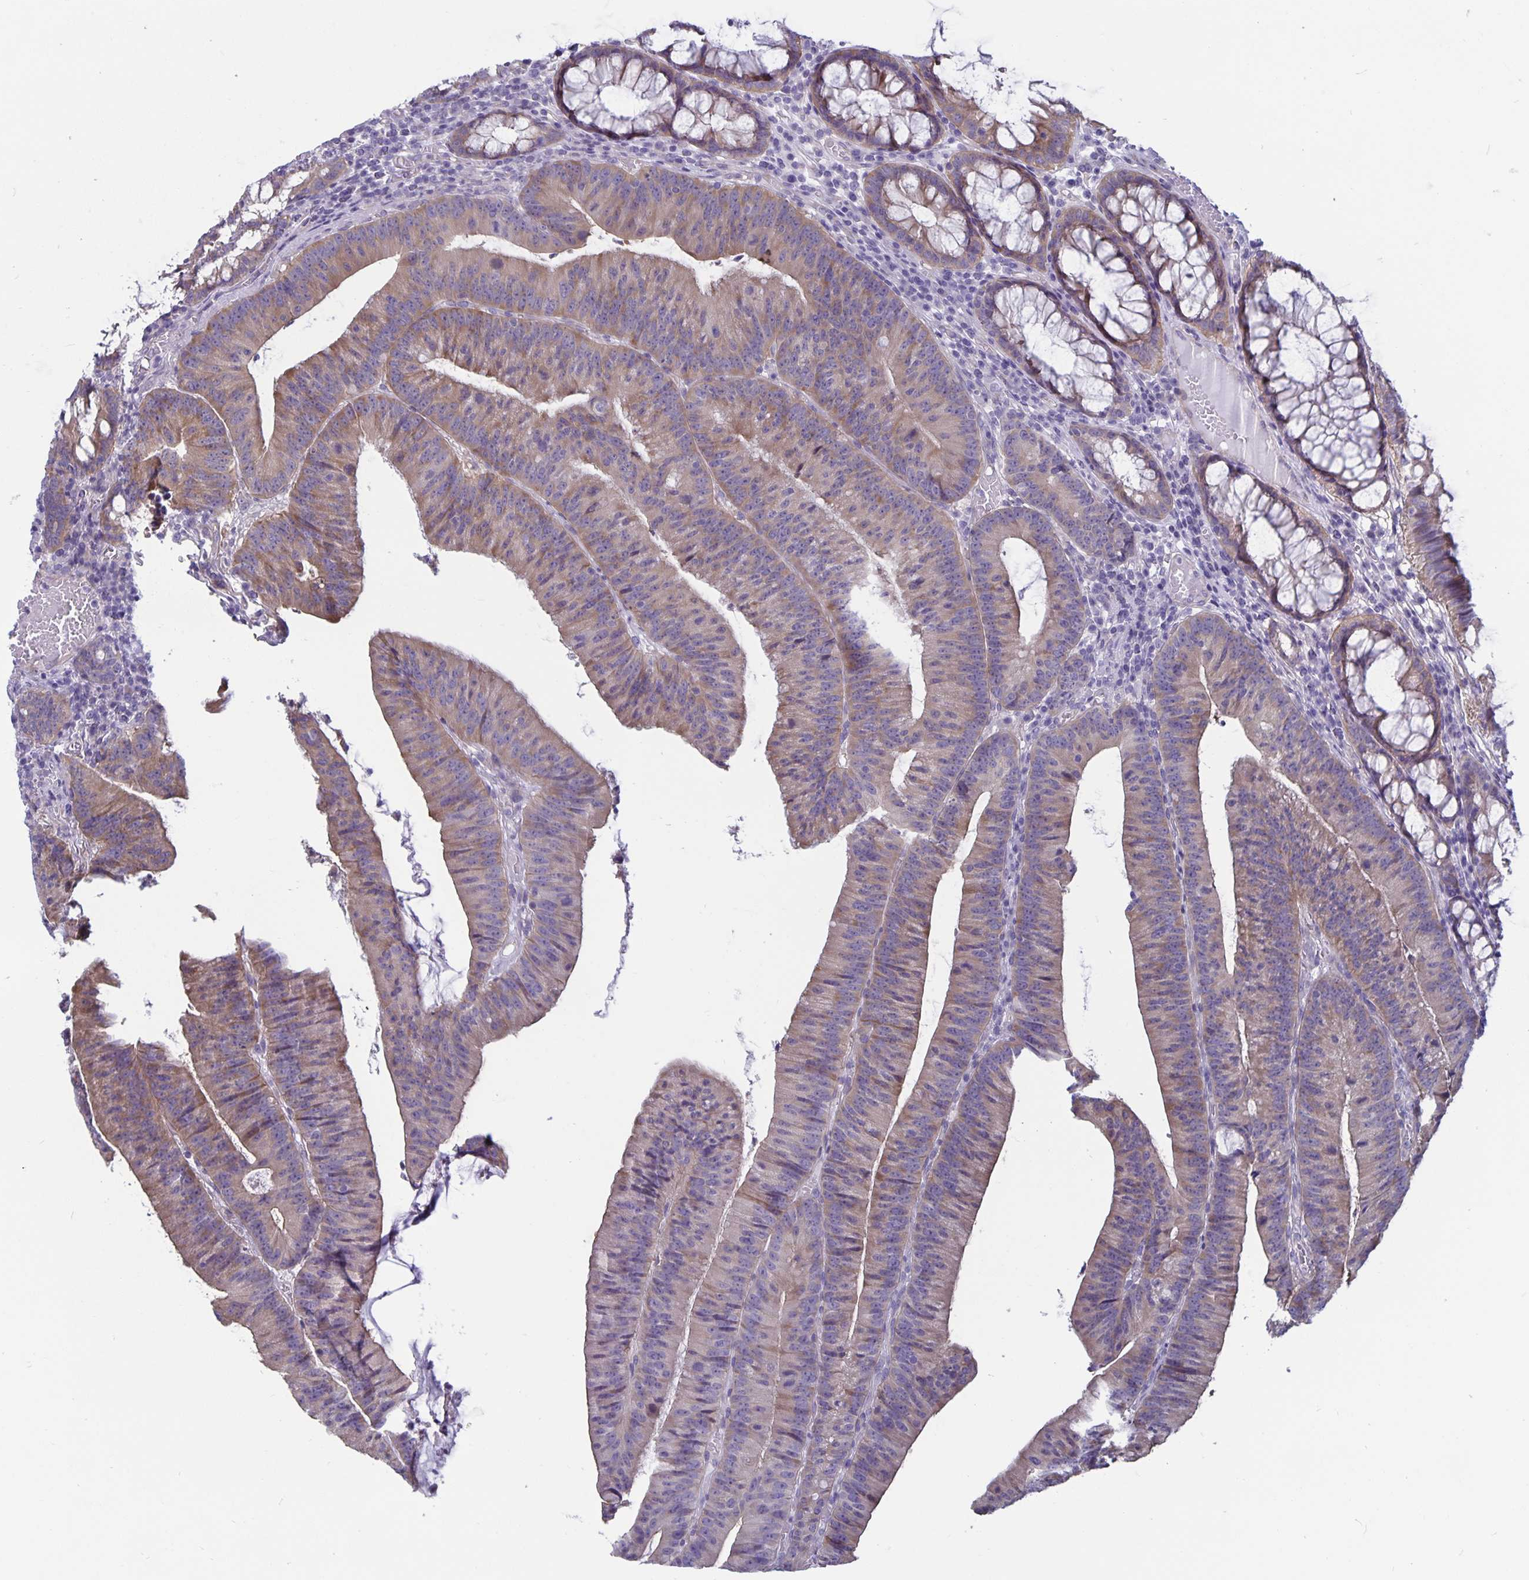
{"staining": {"intensity": "weak", "quantity": "25%-75%", "location": "cytoplasmic/membranous"}, "tissue": "colorectal cancer", "cell_type": "Tumor cells", "image_type": "cancer", "snomed": [{"axis": "morphology", "description": "Adenocarcinoma, NOS"}, {"axis": "topography", "description": "Colon"}], "caption": "The micrograph exhibits staining of colorectal cancer, revealing weak cytoplasmic/membranous protein positivity (brown color) within tumor cells.", "gene": "PLCB3", "patient": {"sex": "female", "age": 78}}